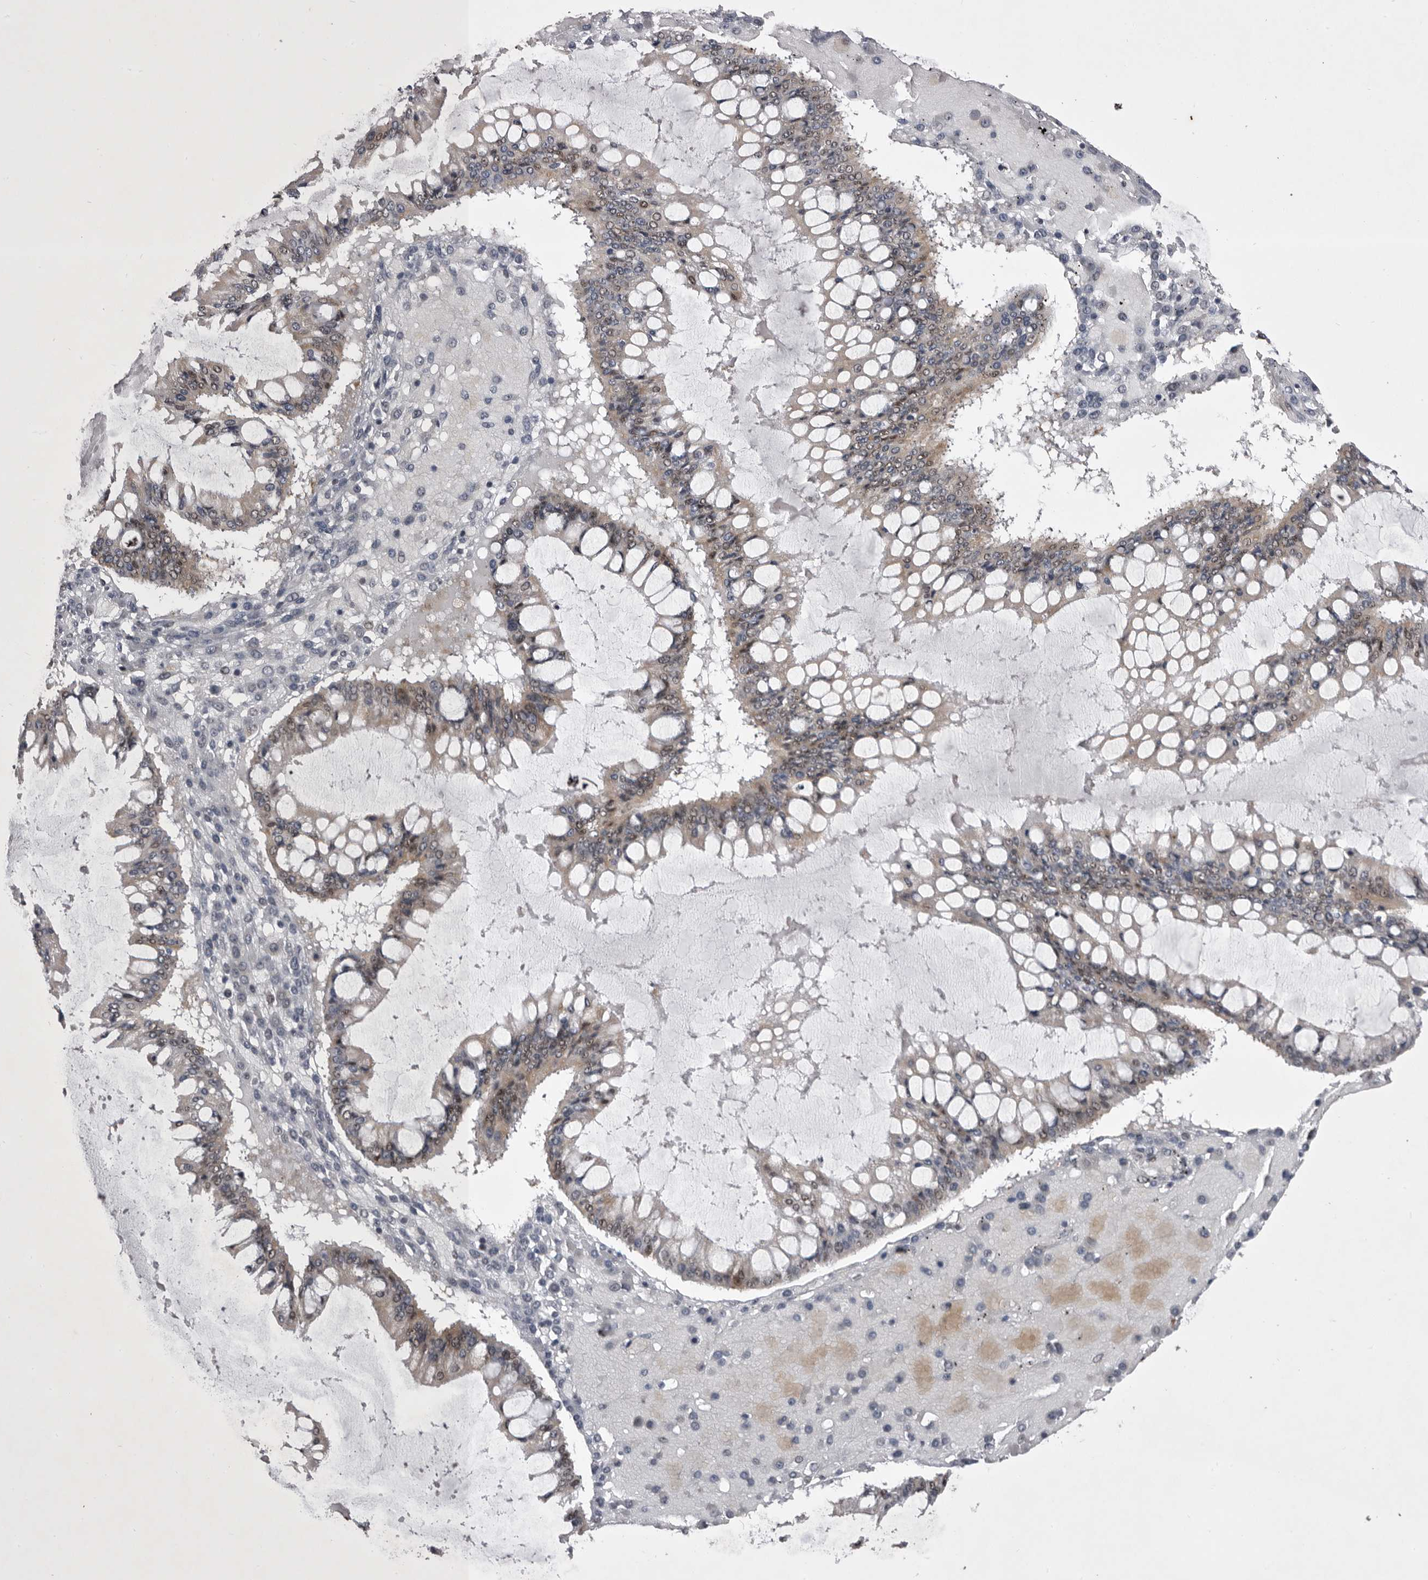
{"staining": {"intensity": "weak", "quantity": "<25%", "location": "cytoplasmic/membranous,nuclear"}, "tissue": "ovarian cancer", "cell_type": "Tumor cells", "image_type": "cancer", "snomed": [{"axis": "morphology", "description": "Cystadenocarcinoma, mucinous, NOS"}, {"axis": "topography", "description": "Ovary"}], "caption": "There is no significant positivity in tumor cells of ovarian cancer. (Brightfield microscopy of DAB immunohistochemistry (IHC) at high magnification).", "gene": "PRPF3", "patient": {"sex": "female", "age": 73}}